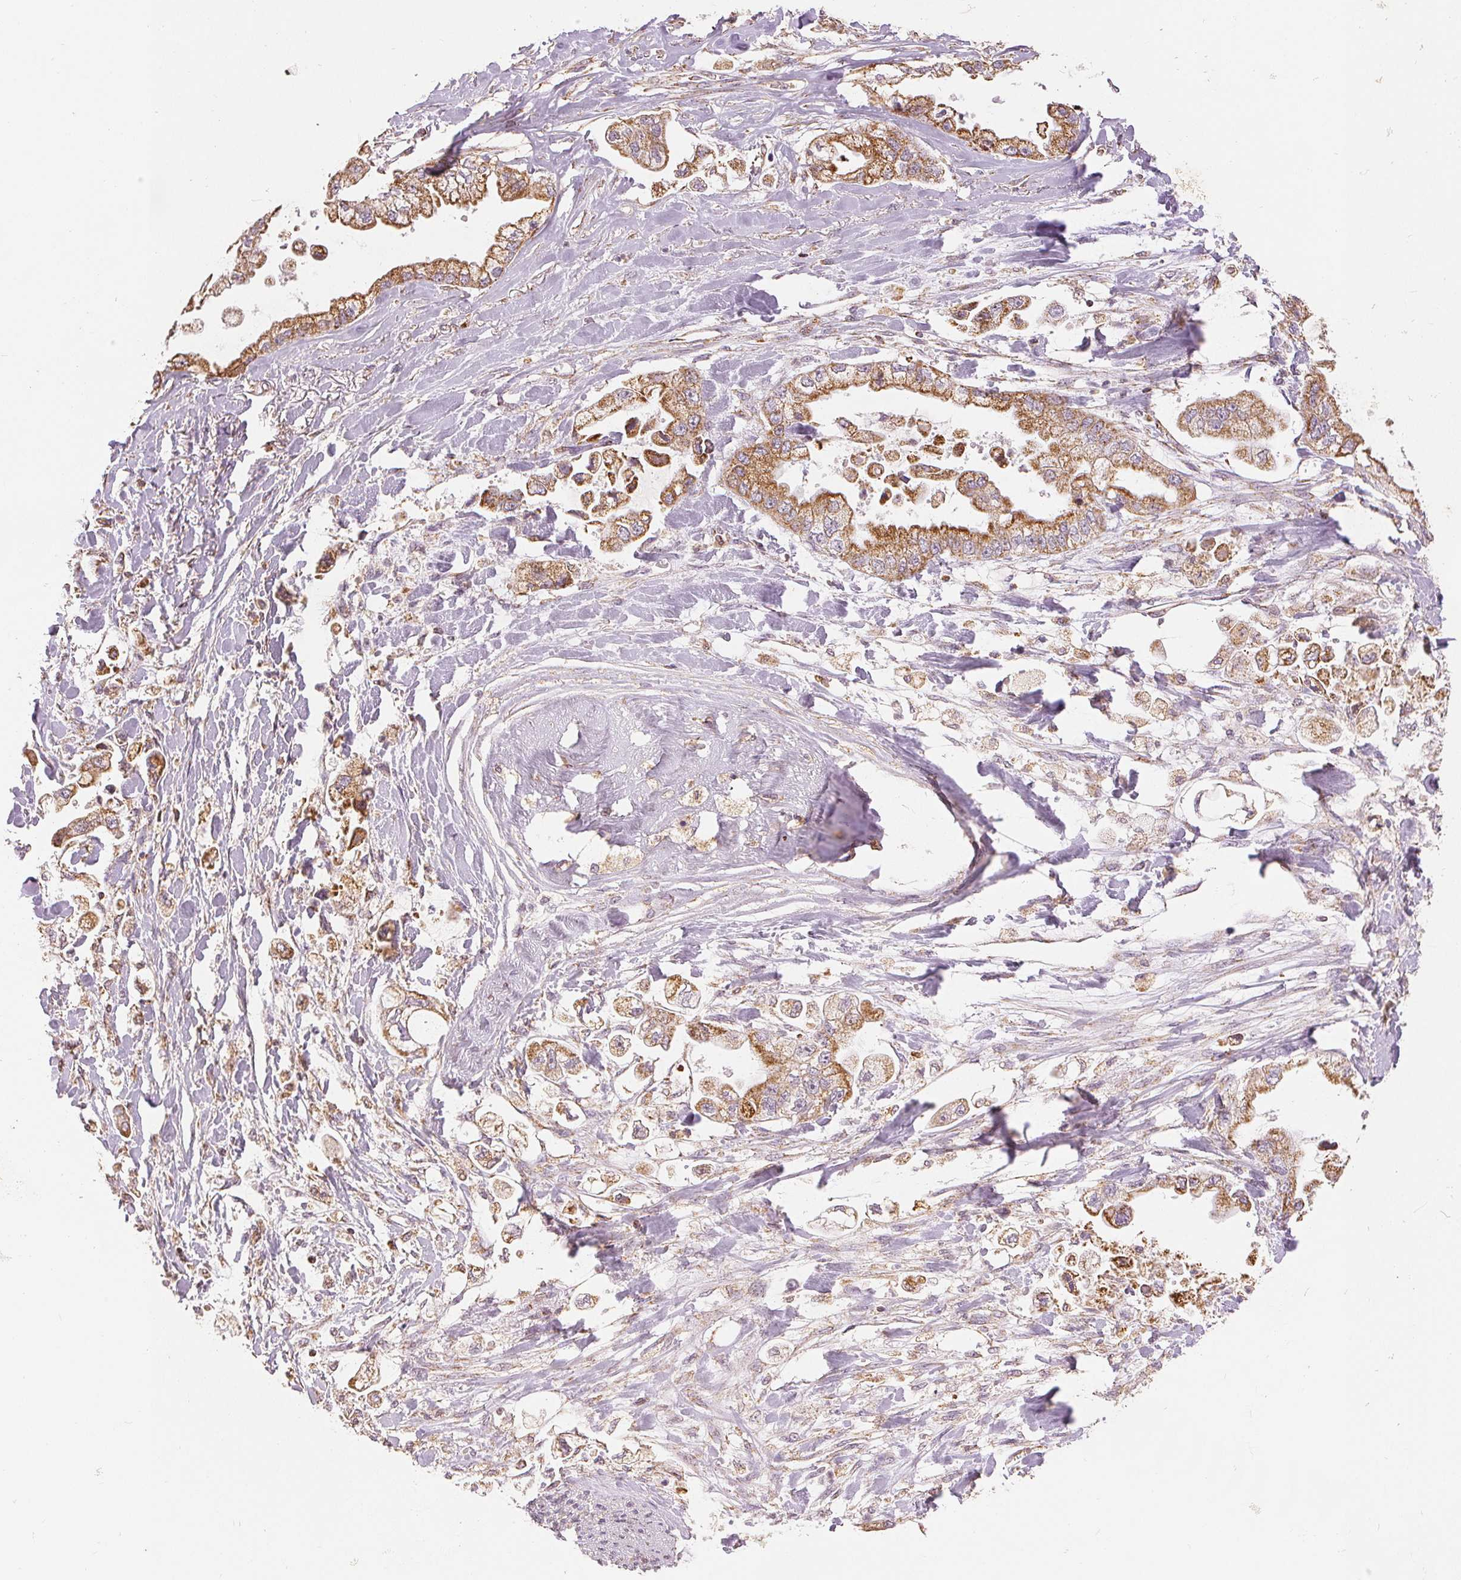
{"staining": {"intensity": "moderate", "quantity": ">75%", "location": "cytoplasmic/membranous"}, "tissue": "stomach cancer", "cell_type": "Tumor cells", "image_type": "cancer", "snomed": [{"axis": "morphology", "description": "Adenocarcinoma, NOS"}, {"axis": "topography", "description": "Stomach"}], "caption": "A micrograph showing moderate cytoplasmic/membranous staining in approximately >75% of tumor cells in stomach cancer (adenocarcinoma), as visualized by brown immunohistochemical staining.", "gene": "SDHB", "patient": {"sex": "male", "age": 62}}